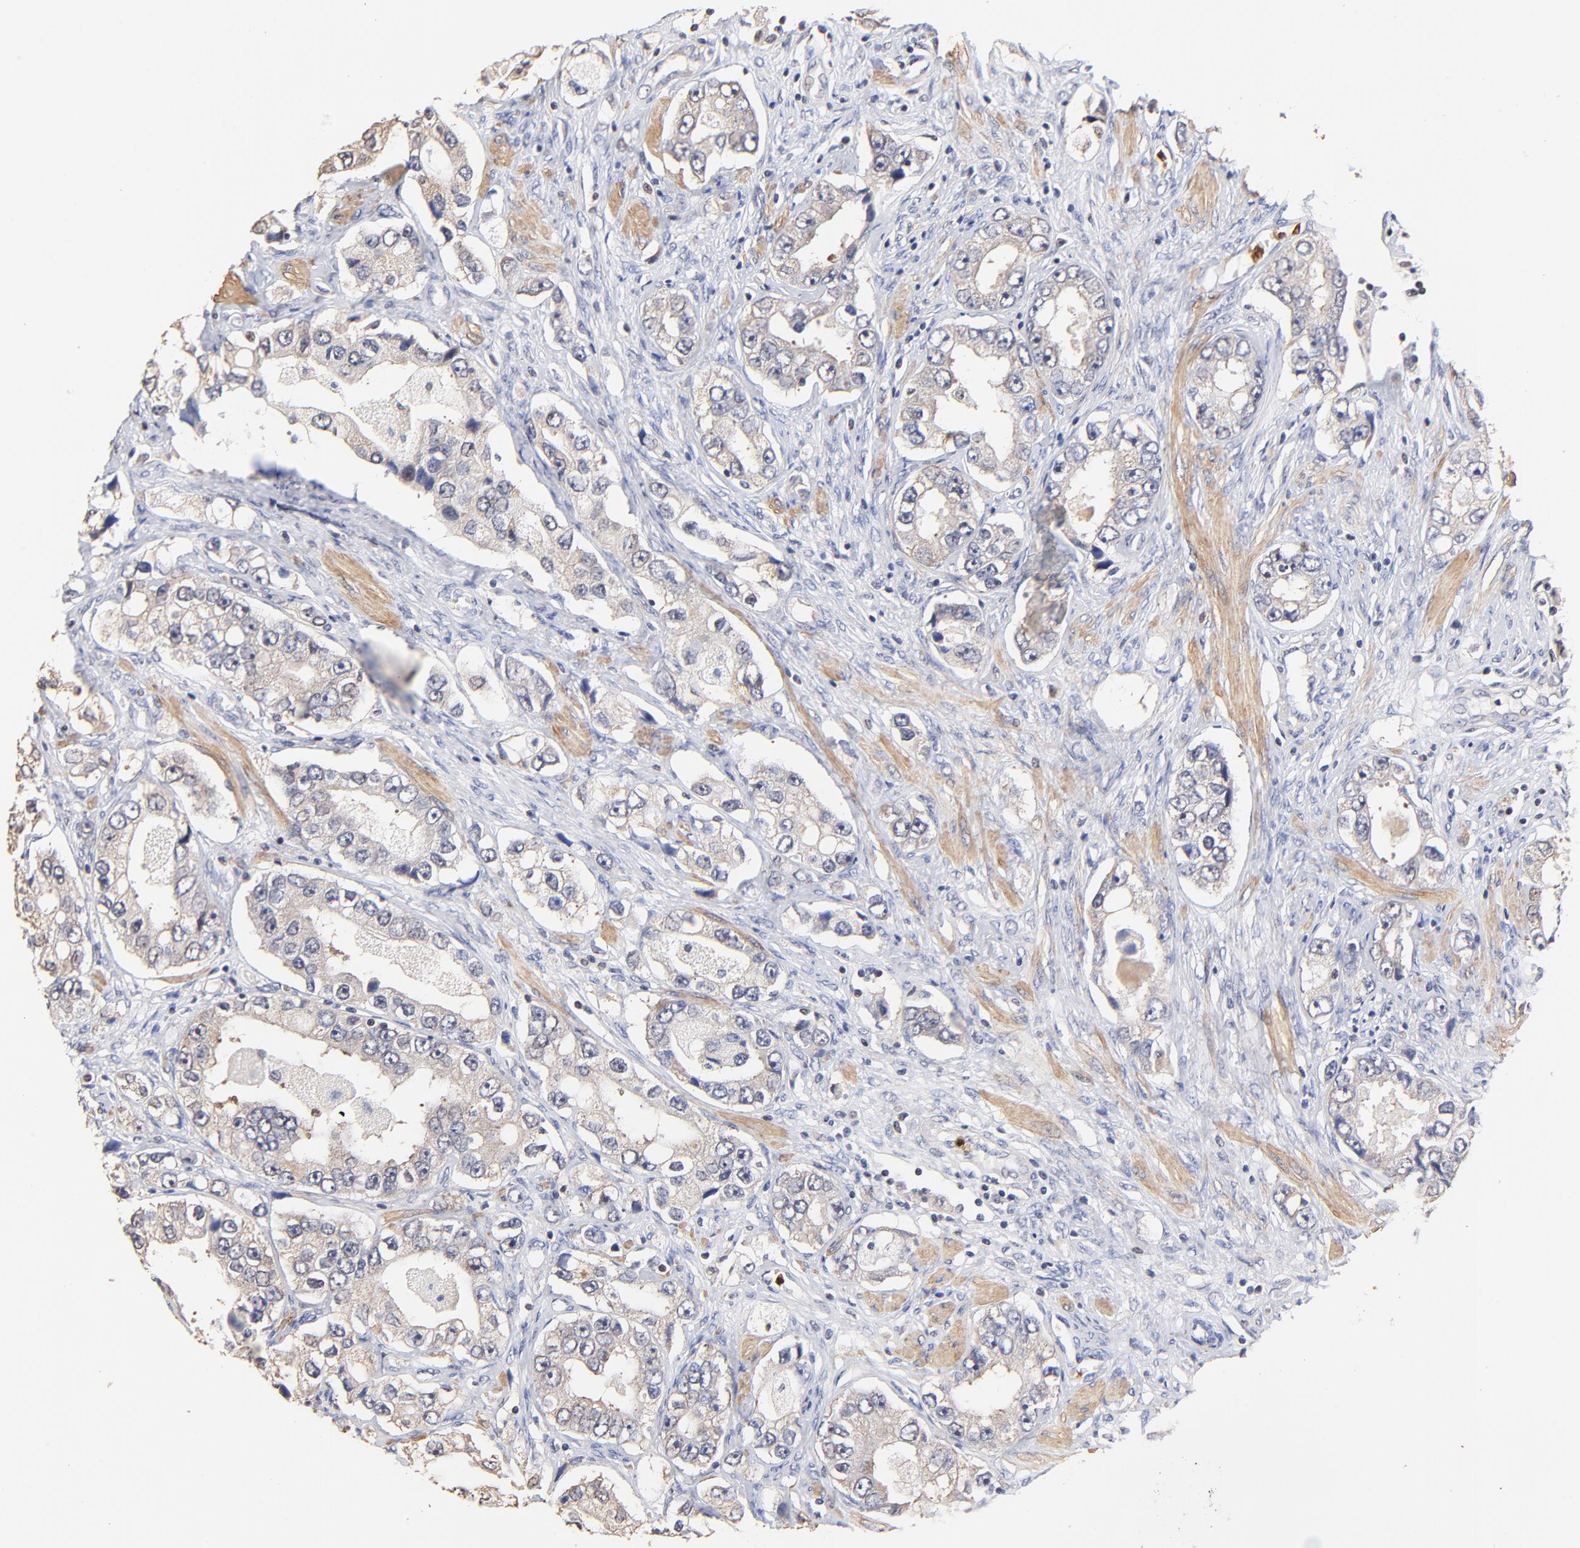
{"staining": {"intensity": "weak", "quantity": ">75%", "location": "cytoplasmic/membranous"}, "tissue": "prostate cancer", "cell_type": "Tumor cells", "image_type": "cancer", "snomed": [{"axis": "morphology", "description": "Adenocarcinoma, High grade"}, {"axis": "topography", "description": "Prostate"}], "caption": "Immunohistochemical staining of human prostate adenocarcinoma (high-grade) exhibits low levels of weak cytoplasmic/membranous expression in about >75% of tumor cells.", "gene": "BBOF1", "patient": {"sex": "male", "age": 63}}